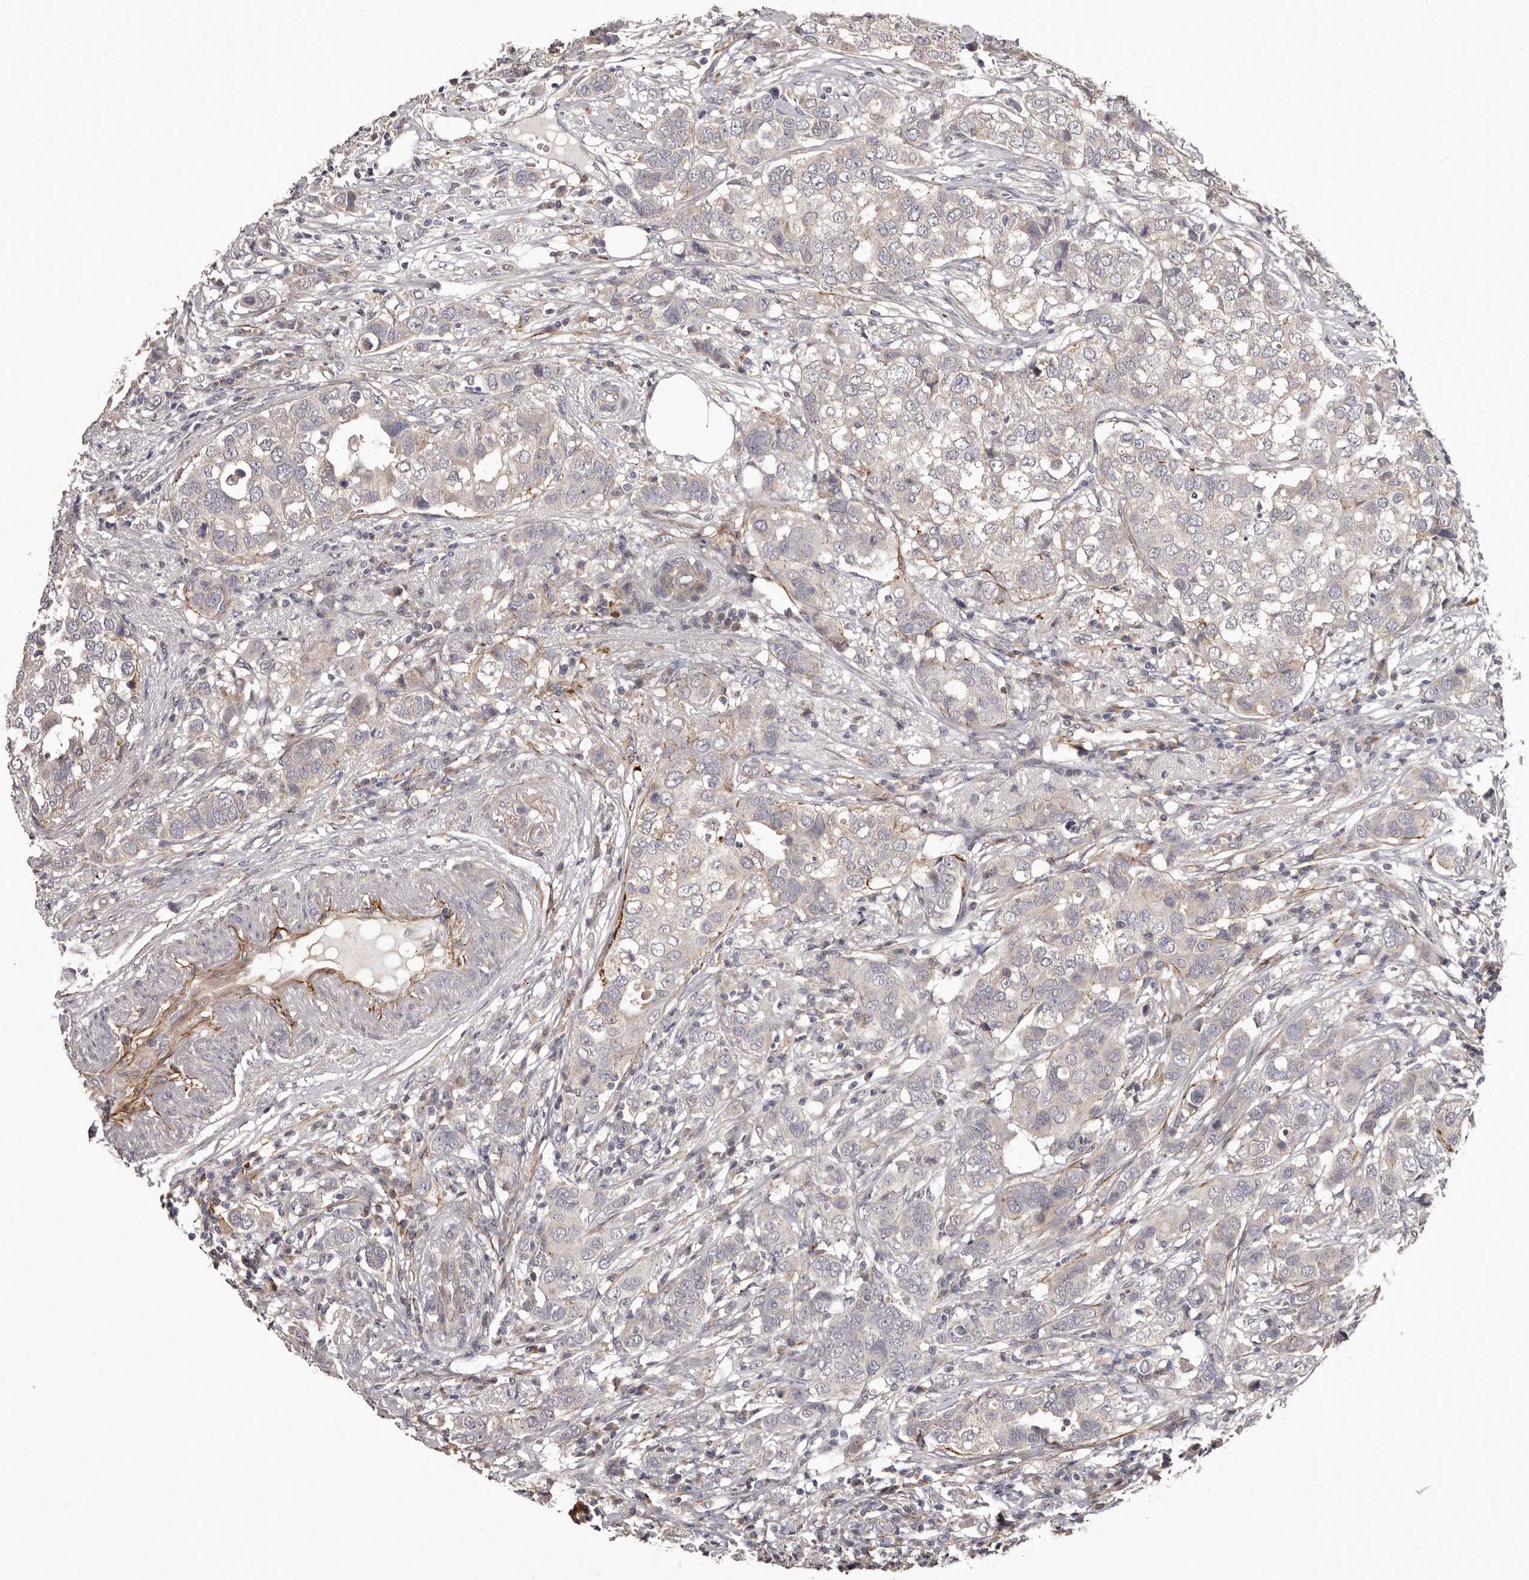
{"staining": {"intensity": "negative", "quantity": "none", "location": "none"}, "tissue": "breast cancer", "cell_type": "Tumor cells", "image_type": "cancer", "snomed": [{"axis": "morphology", "description": "Duct carcinoma"}, {"axis": "topography", "description": "Breast"}], "caption": "This image is of breast invasive ductal carcinoma stained with immunohistochemistry to label a protein in brown with the nuclei are counter-stained blue. There is no staining in tumor cells.", "gene": "HBS1L", "patient": {"sex": "female", "age": 50}}